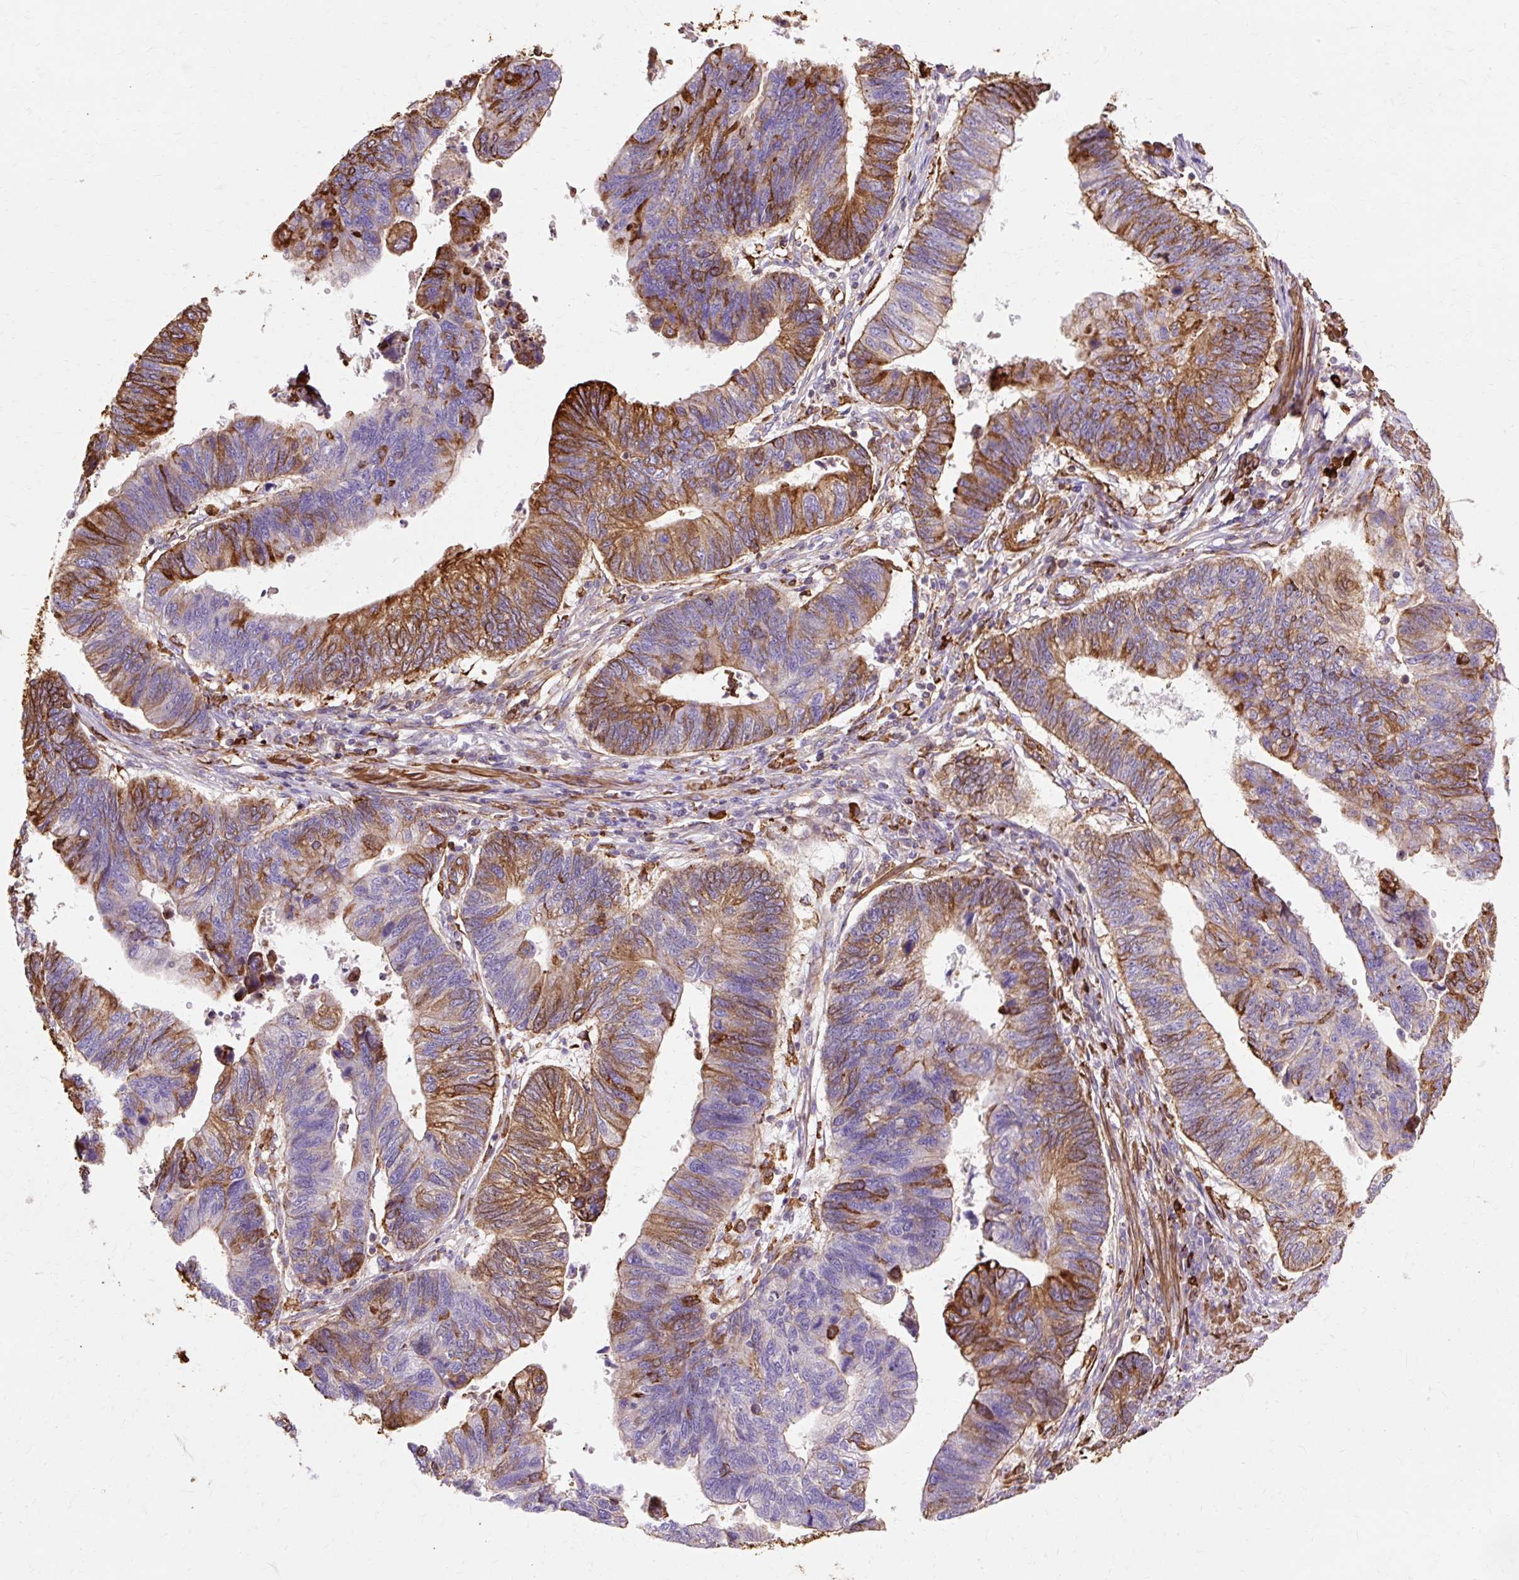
{"staining": {"intensity": "moderate", "quantity": "25%-75%", "location": "cytoplasmic/membranous"}, "tissue": "stomach cancer", "cell_type": "Tumor cells", "image_type": "cancer", "snomed": [{"axis": "morphology", "description": "Adenocarcinoma, NOS"}, {"axis": "topography", "description": "Stomach"}], "caption": "Immunohistochemistry (IHC) of adenocarcinoma (stomach) exhibits medium levels of moderate cytoplasmic/membranous positivity in approximately 25%-75% of tumor cells.", "gene": "TBC1D2B", "patient": {"sex": "male", "age": 59}}